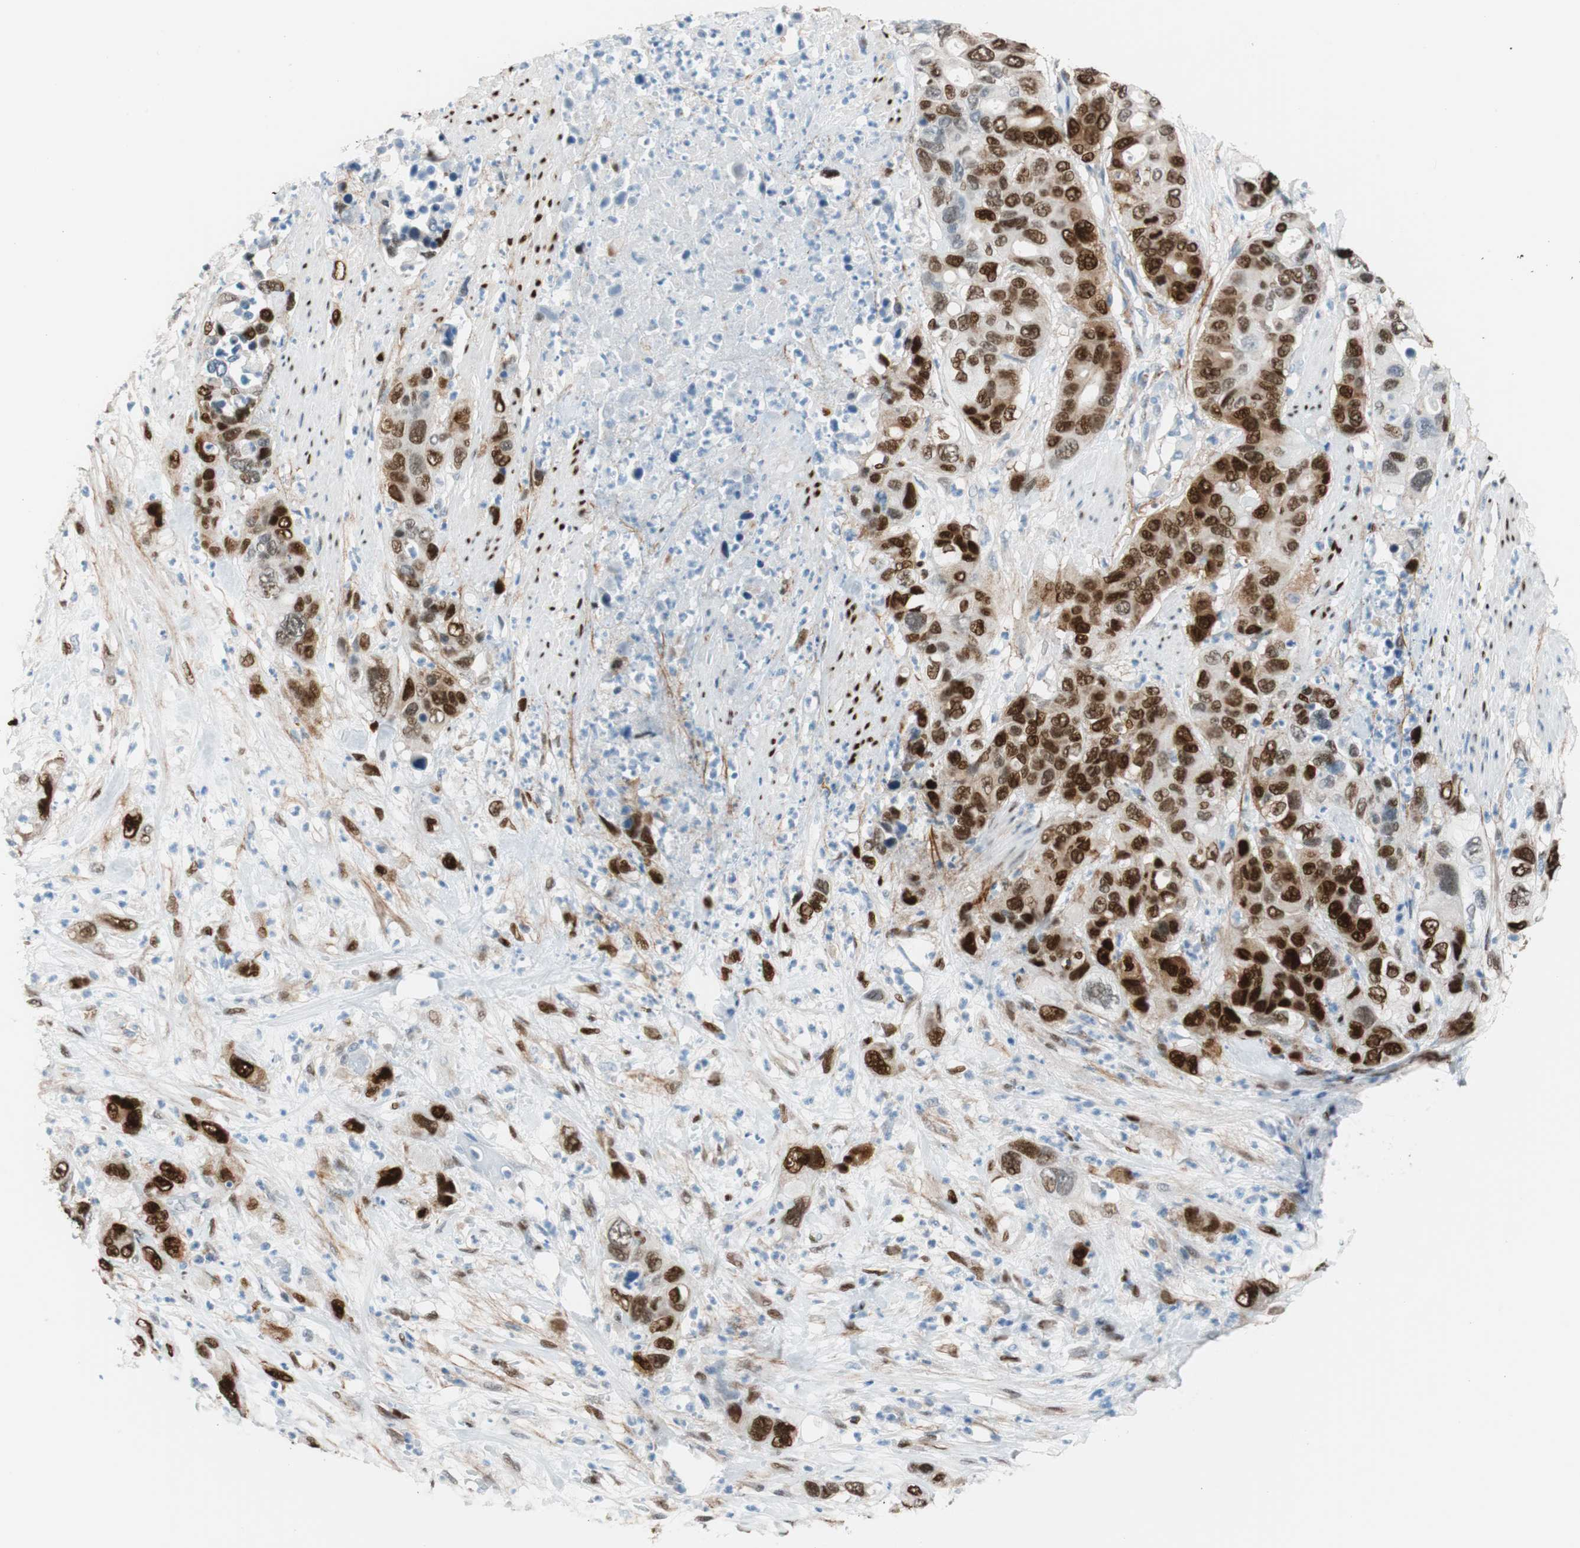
{"staining": {"intensity": "strong", "quantity": ">75%", "location": "nuclear"}, "tissue": "pancreatic cancer", "cell_type": "Tumor cells", "image_type": "cancer", "snomed": [{"axis": "morphology", "description": "Adenocarcinoma, NOS"}, {"axis": "topography", "description": "Pancreas"}], "caption": "Protein staining of pancreatic adenocarcinoma tissue shows strong nuclear staining in about >75% of tumor cells. The staining is performed using DAB (3,3'-diaminobenzidine) brown chromogen to label protein expression. The nuclei are counter-stained blue using hematoxylin.", "gene": "FOSL1", "patient": {"sex": "female", "age": 71}}